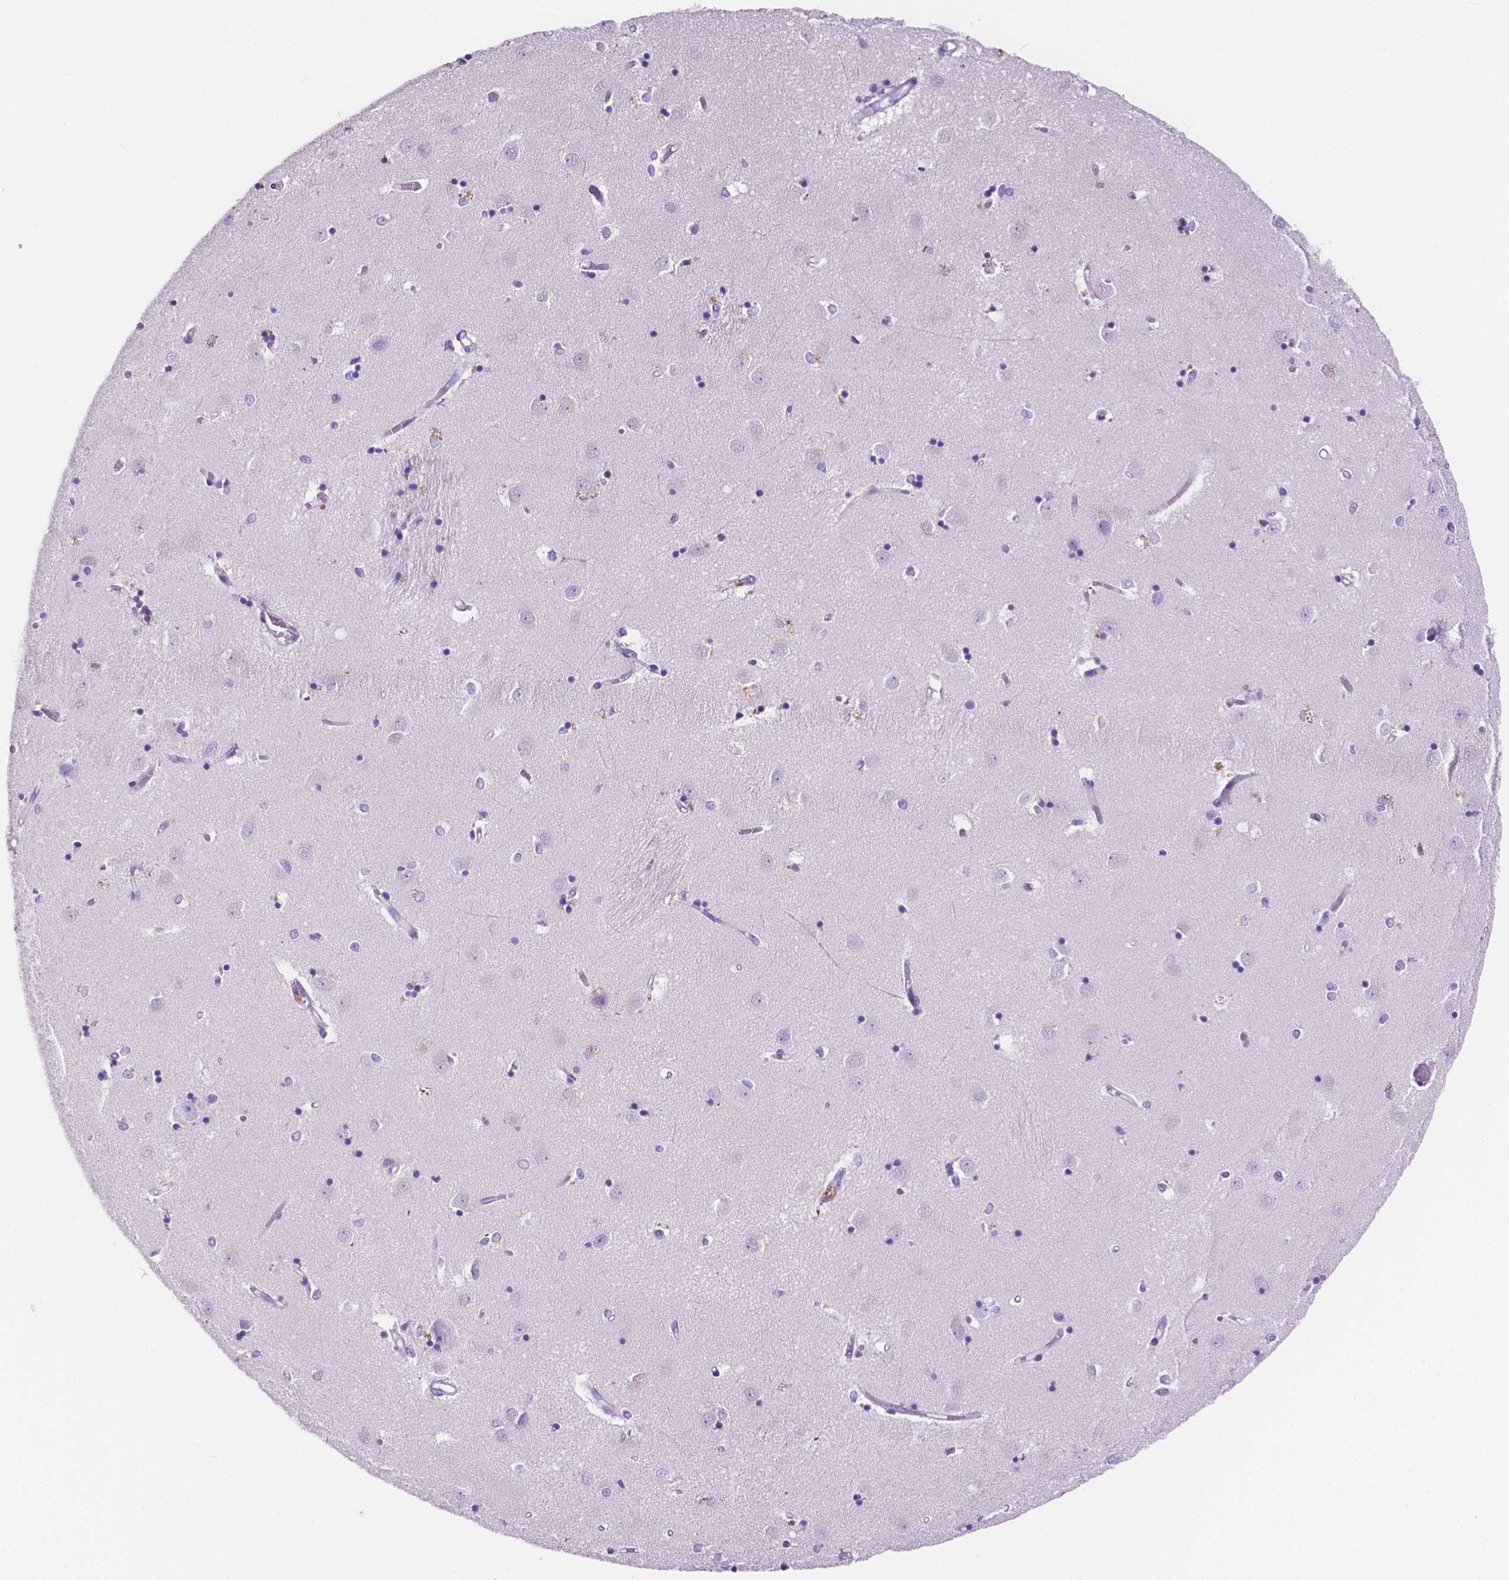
{"staining": {"intensity": "negative", "quantity": "none", "location": "none"}, "tissue": "caudate", "cell_type": "Glial cells", "image_type": "normal", "snomed": [{"axis": "morphology", "description": "Normal tissue, NOS"}, {"axis": "topography", "description": "Lateral ventricle wall"}], "caption": "This histopathology image is of normal caudate stained with IHC to label a protein in brown with the nuclei are counter-stained blue. There is no expression in glial cells.", "gene": "IGFN1", "patient": {"sex": "male", "age": 54}}